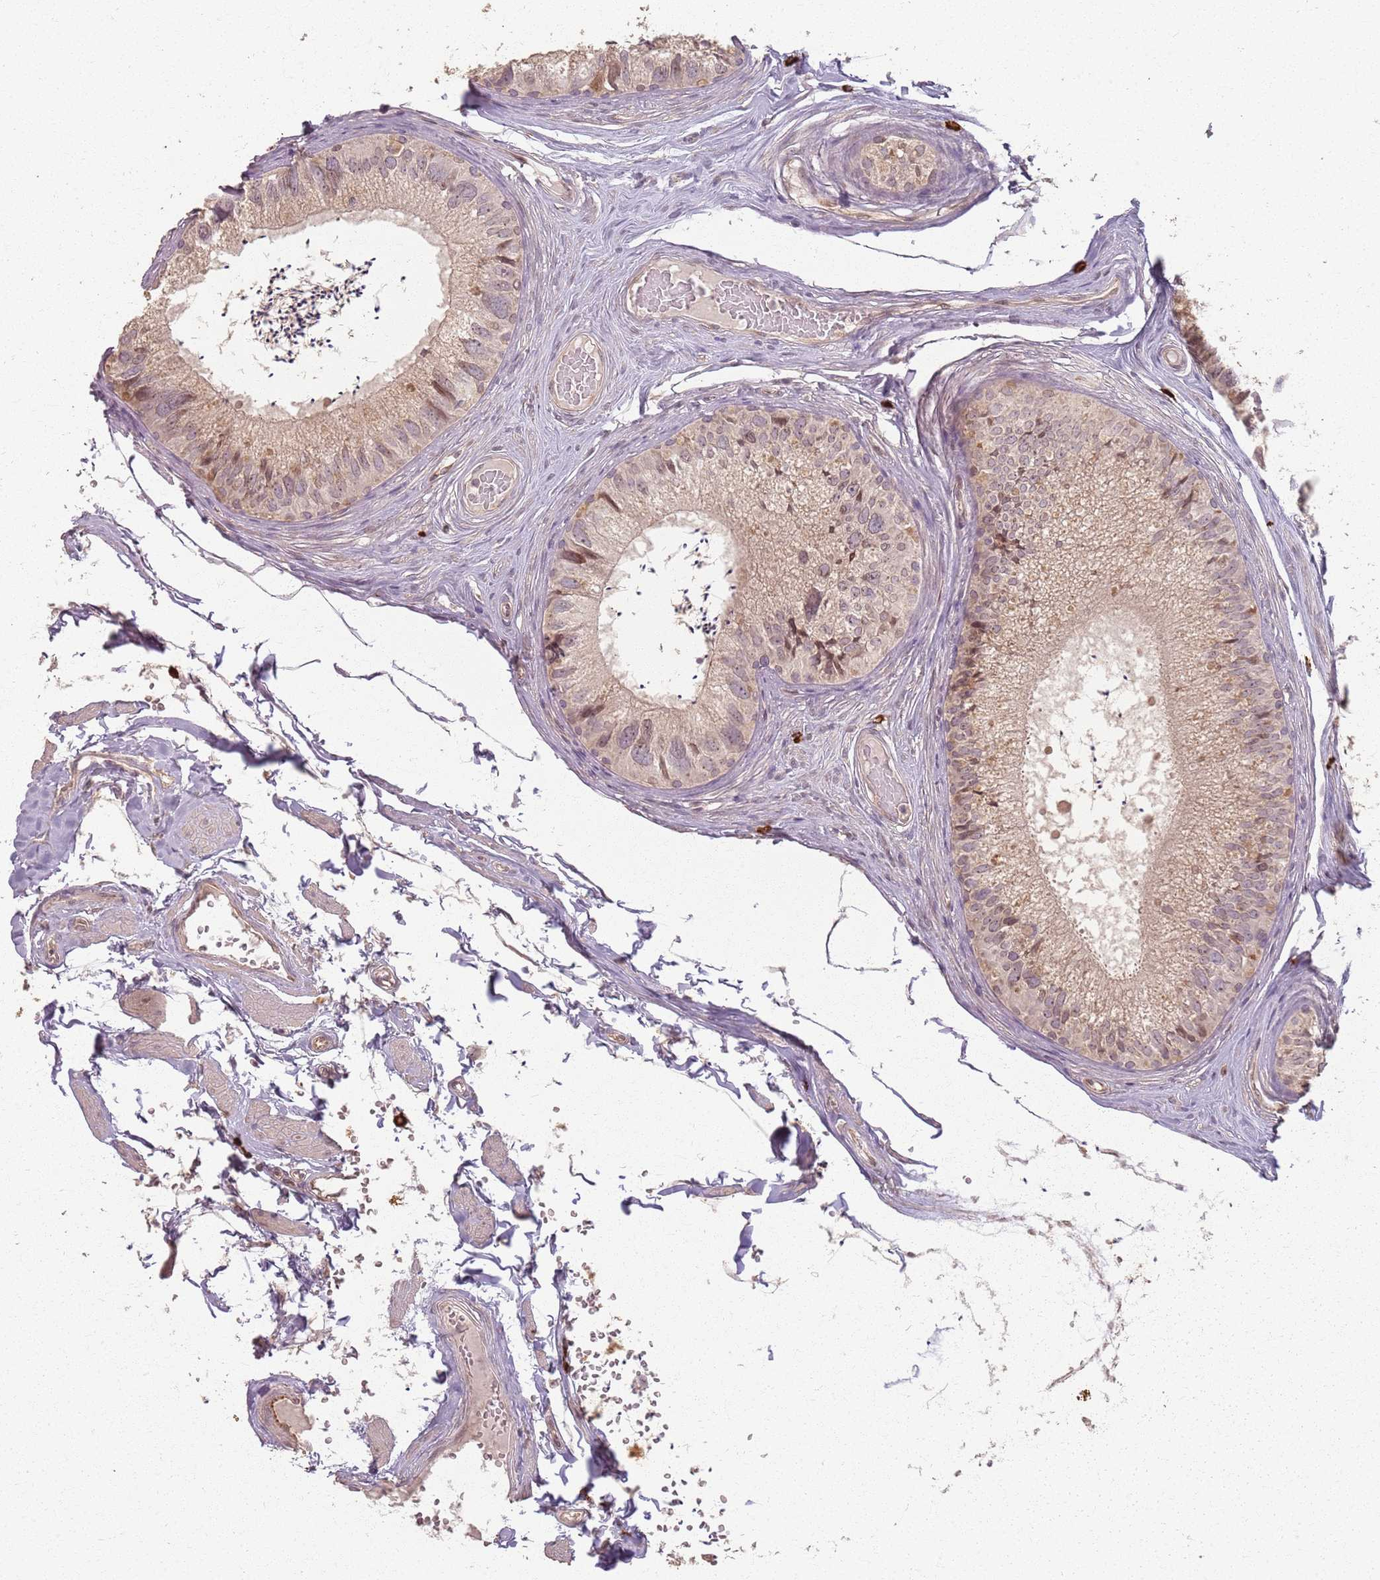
{"staining": {"intensity": "weak", "quantity": ">75%", "location": "cytoplasmic/membranous,nuclear"}, "tissue": "epididymis", "cell_type": "Glandular cells", "image_type": "normal", "snomed": [{"axis": "morphology", "description": "Normal tissue, NOS"}, {"axis": "topography", "description": "Epididymis"}], "caption": "Brown immunohistochemical staining in unremarkable human epididymis displays weak cytoplasmic/membranous,nuclear staining in approximately >75% of glandular cells. The staining was performed using DAB, with brown indicating positive protein expression. Nuclei are stained blue with hematoxylin.", "gene": "CCDC168", "patient": {"sex": "male", "age": 79}}